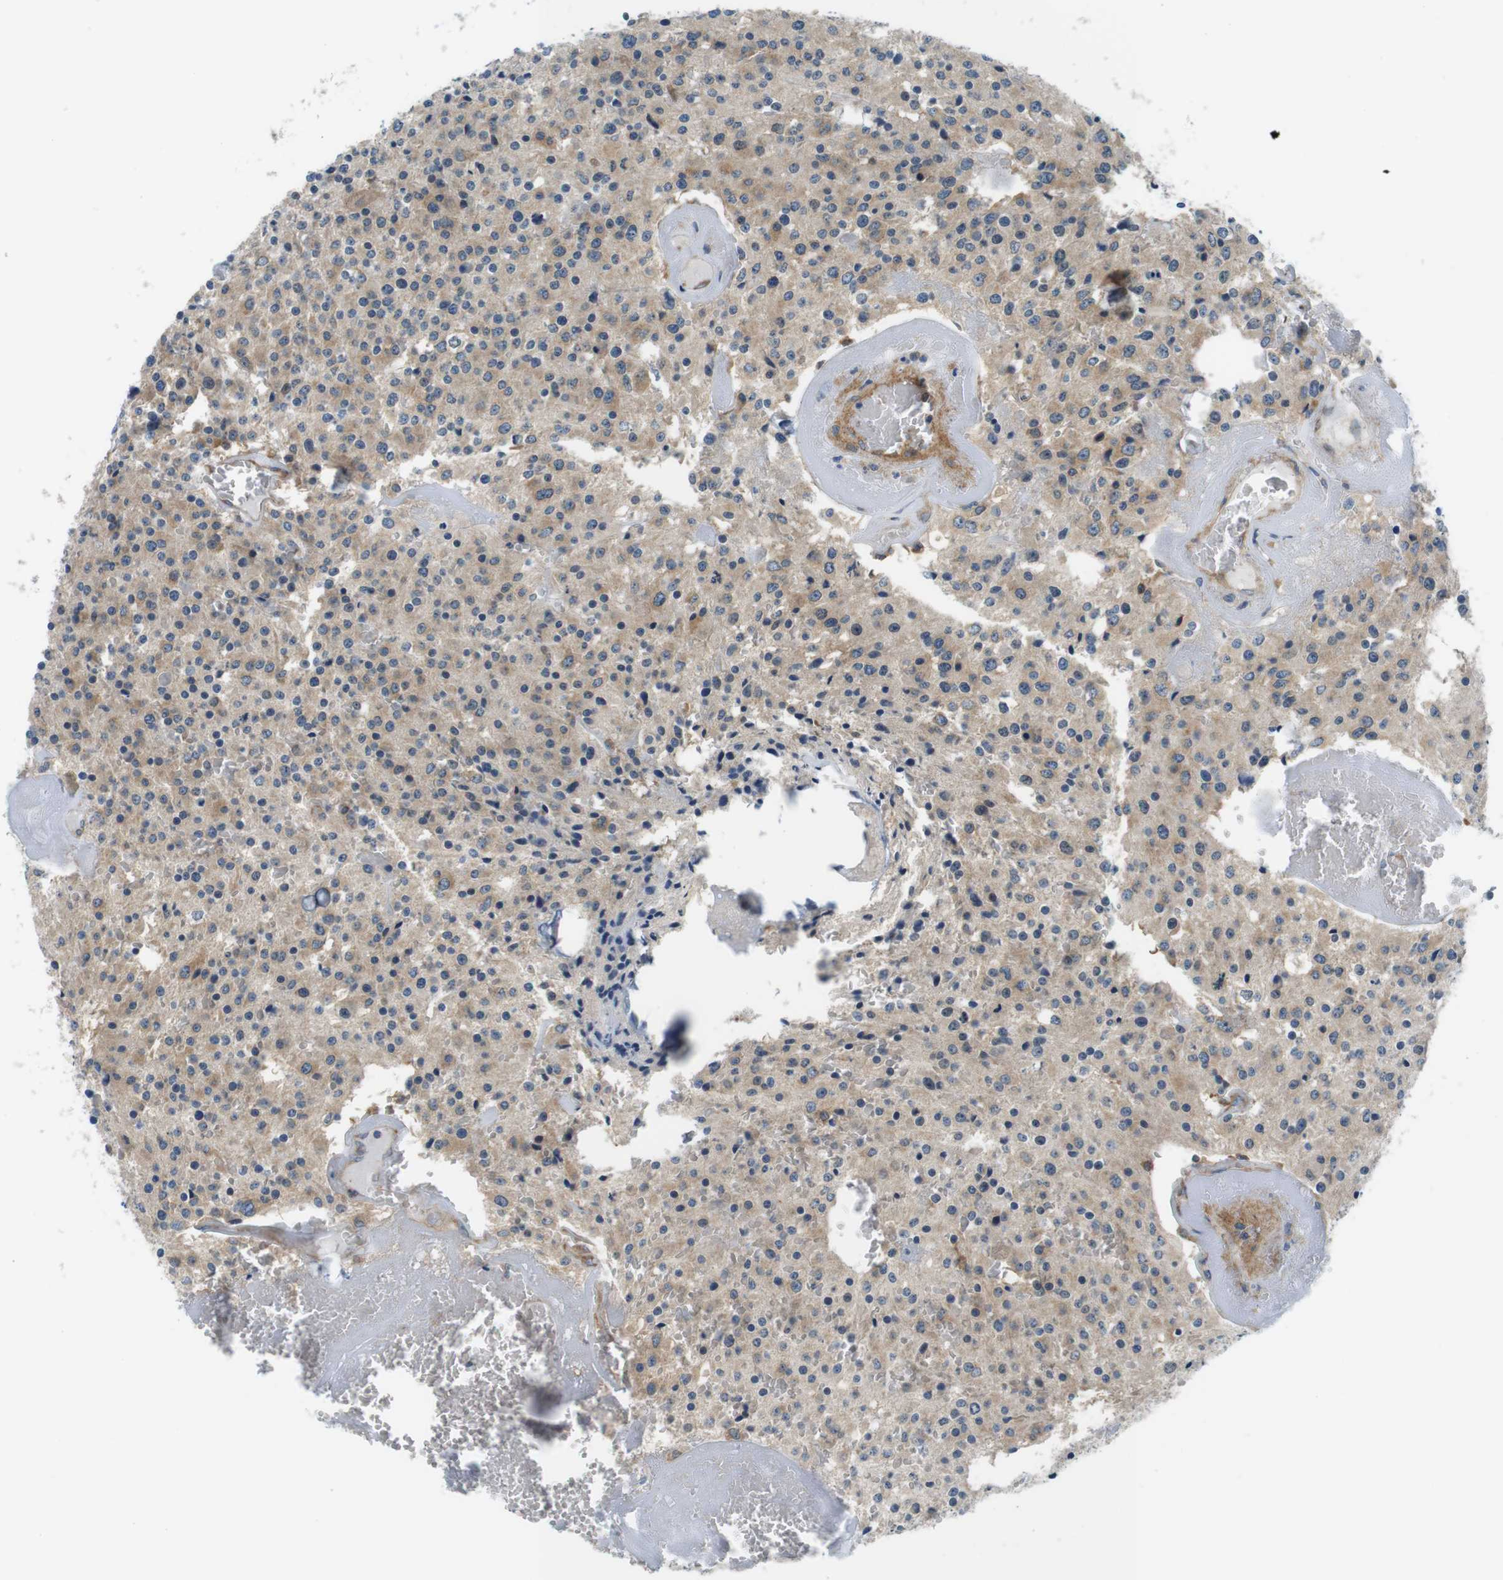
{"staining": {"intensity": "weak", "quantity": "25%-75%", "location": "cytoplasmic/membranous"}, "tissue": "glioma", "cell_type": "Tumor cells", "image_type": "cancer", "snomed": [{"axis": "morphology", "description": "Glioma, malignant, Low grade"}, {"axis": "topography", "description": "Brain"}], "caption": "Immunohistochemistry (DAB (3,3'-diaminobenzidine)) staining of human malignant low-grade glioma reveals weak cytoplasmic/membranous protein expression in approximately 25%-75% of tumor cells. The protein is stained brown, and the nuclei are stained in blue (DAB IHC with brightfield microscopy, high magnification).", "gene": "EIF2B5", "patient": {"sex": "male", "age": 58}}